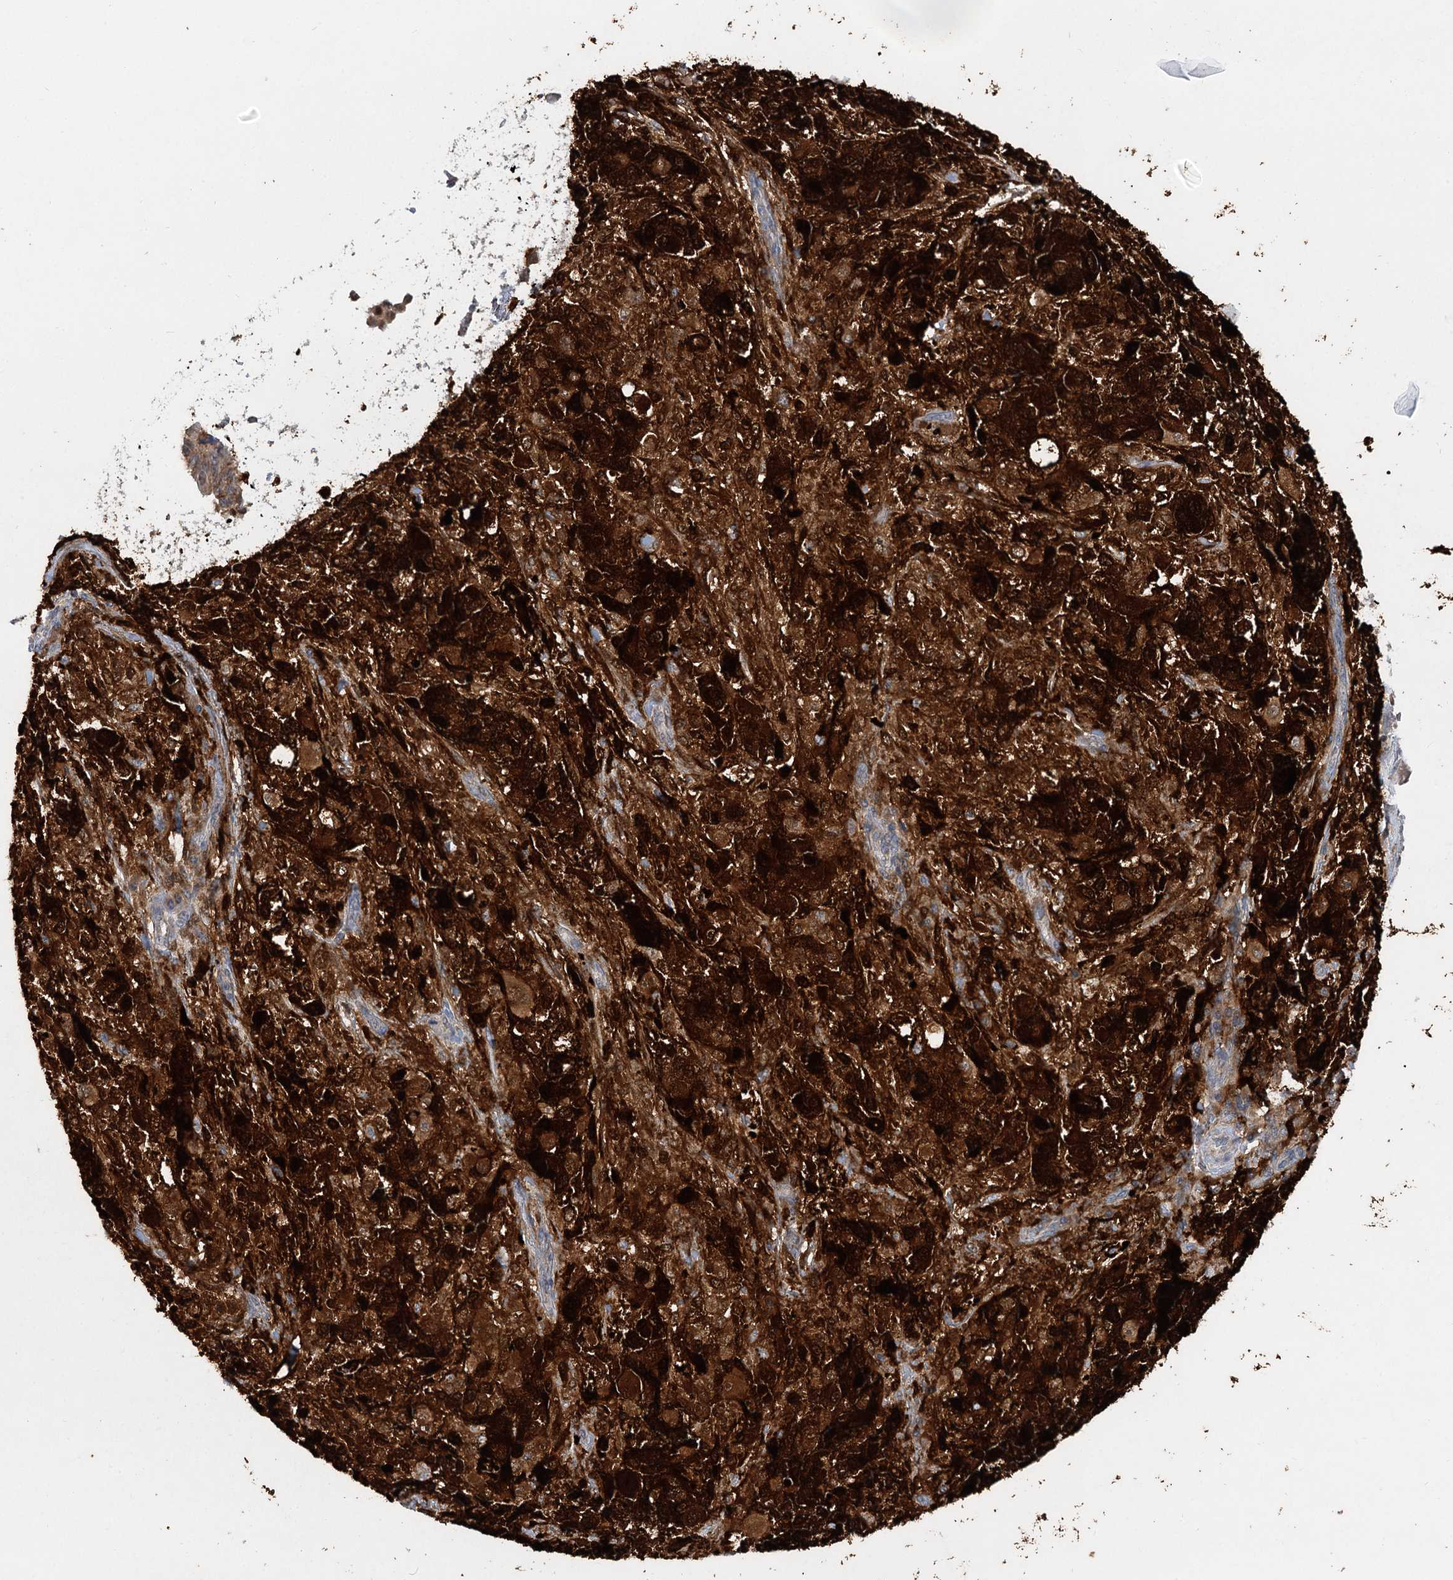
{"staining": {"intensity": "strong", "quantity": ">75%", "location": "cytoplasmic/membranous"}, "tissue": "melanoma", "cell_type": "Tumor cells", "image_type": "cancer", "snomed": [{"axis": "morphology", "description": "Necrosis, NOS"}, {"axis": "morphology", "description": "Malignant melanoma, NOS"}, {"axis": "topography", "description": "Skin"}], "caption": "The image exhibits immunohistochemical staining of malignant melanoma. There is strong cytoplasmic/membranous positivity is present in approximately >75% of tumor cells.", "gene": "PYROXD2", "patient": {"sex": "female", "age": 87}}